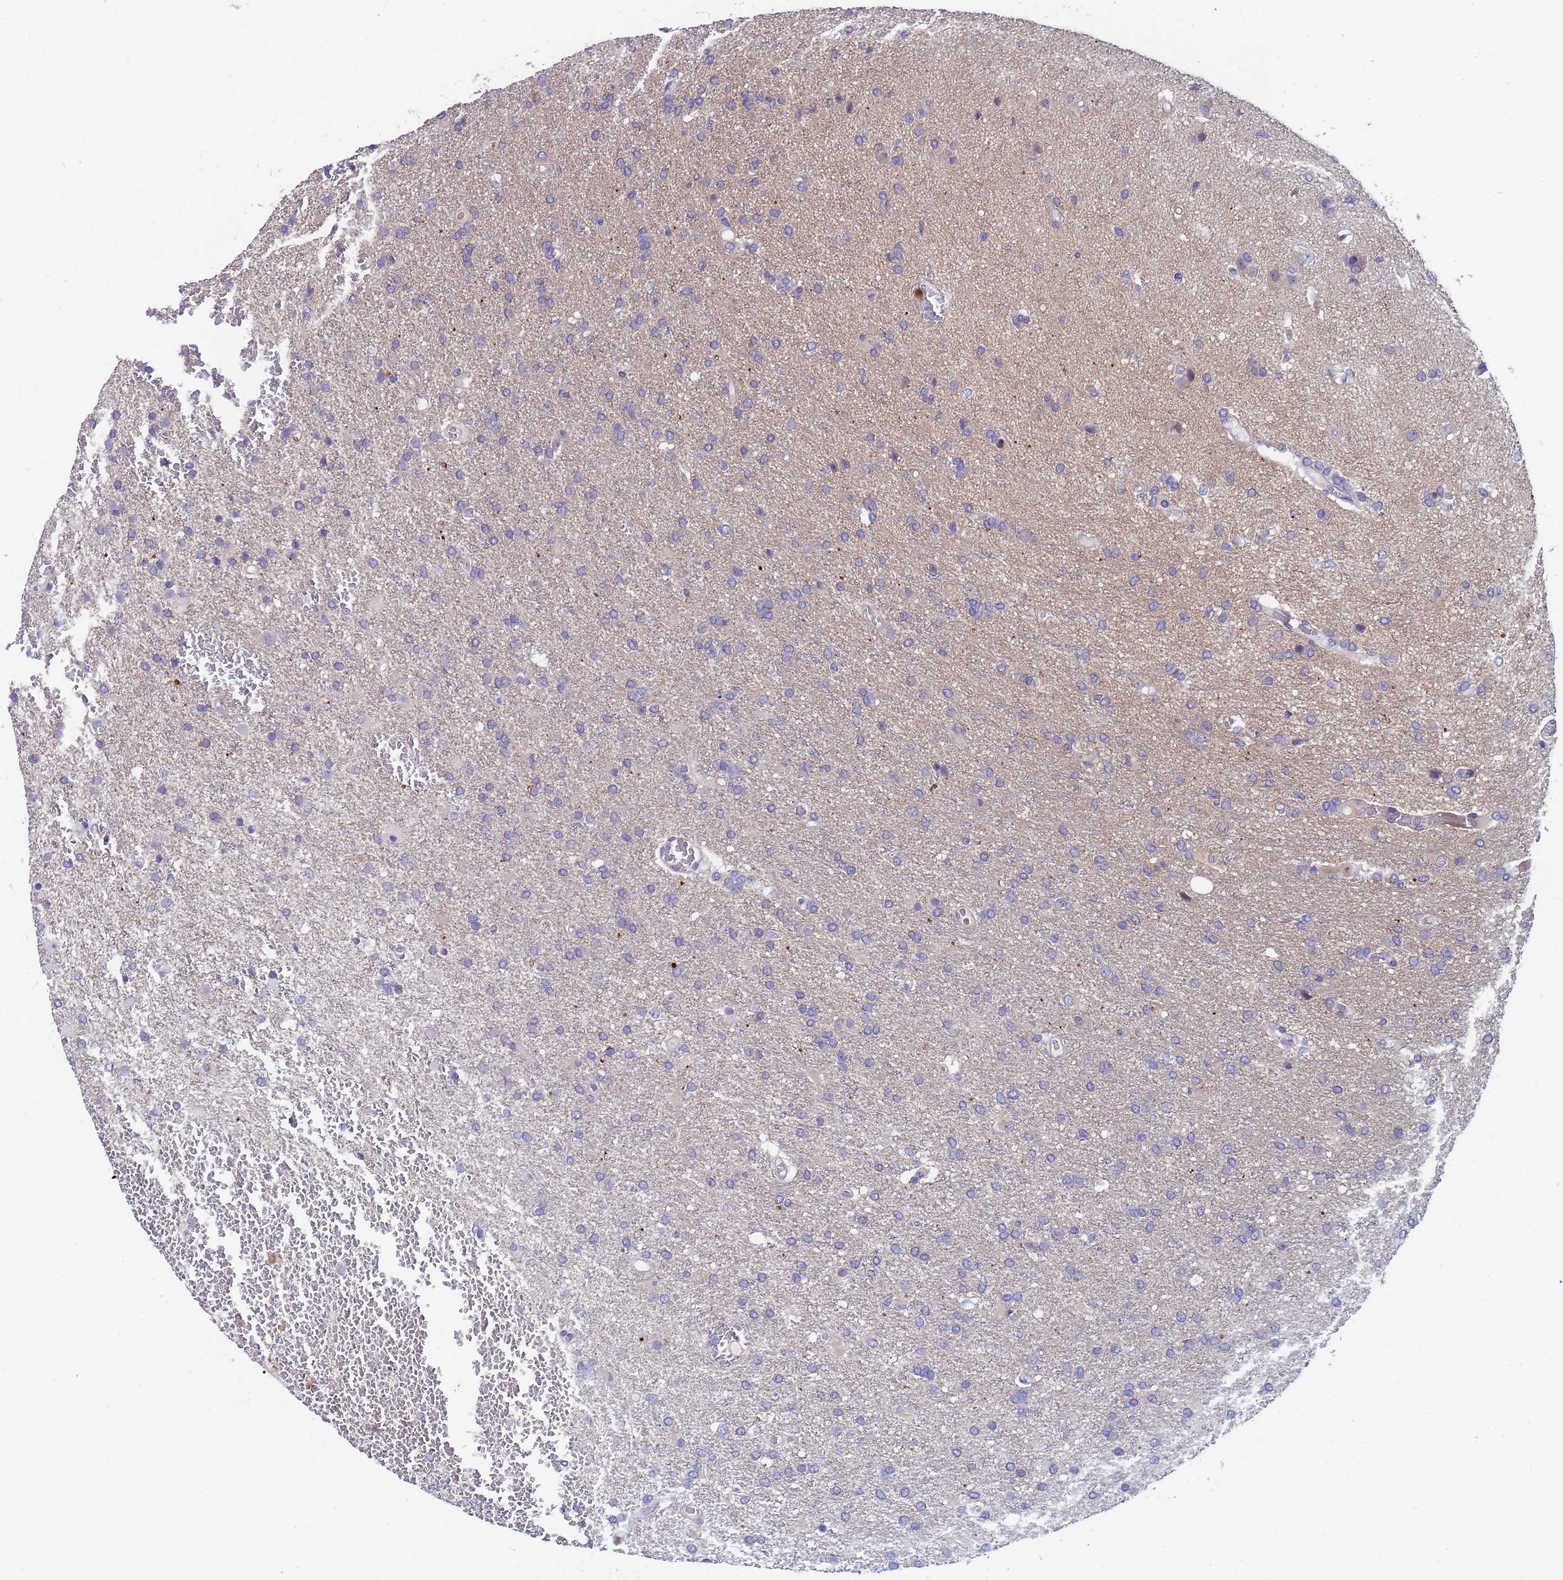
{"staining": {"intensity": "negative", "quantity": "none", "location": "none"}, "tissue": "glioma", "cell_type": "Tumor cells", "image_type": "cancer", "snomed": [{"axis": "morphology", "description": "Glioma, malignant, High grade"}, {"axis": "topography", "description": "Brain"}], "caption": "This is an IHC image of human glioma. There is no expression in tumor cells.", "gene": "TTLL11", "patient": {"sex": "female", "age": 74}}